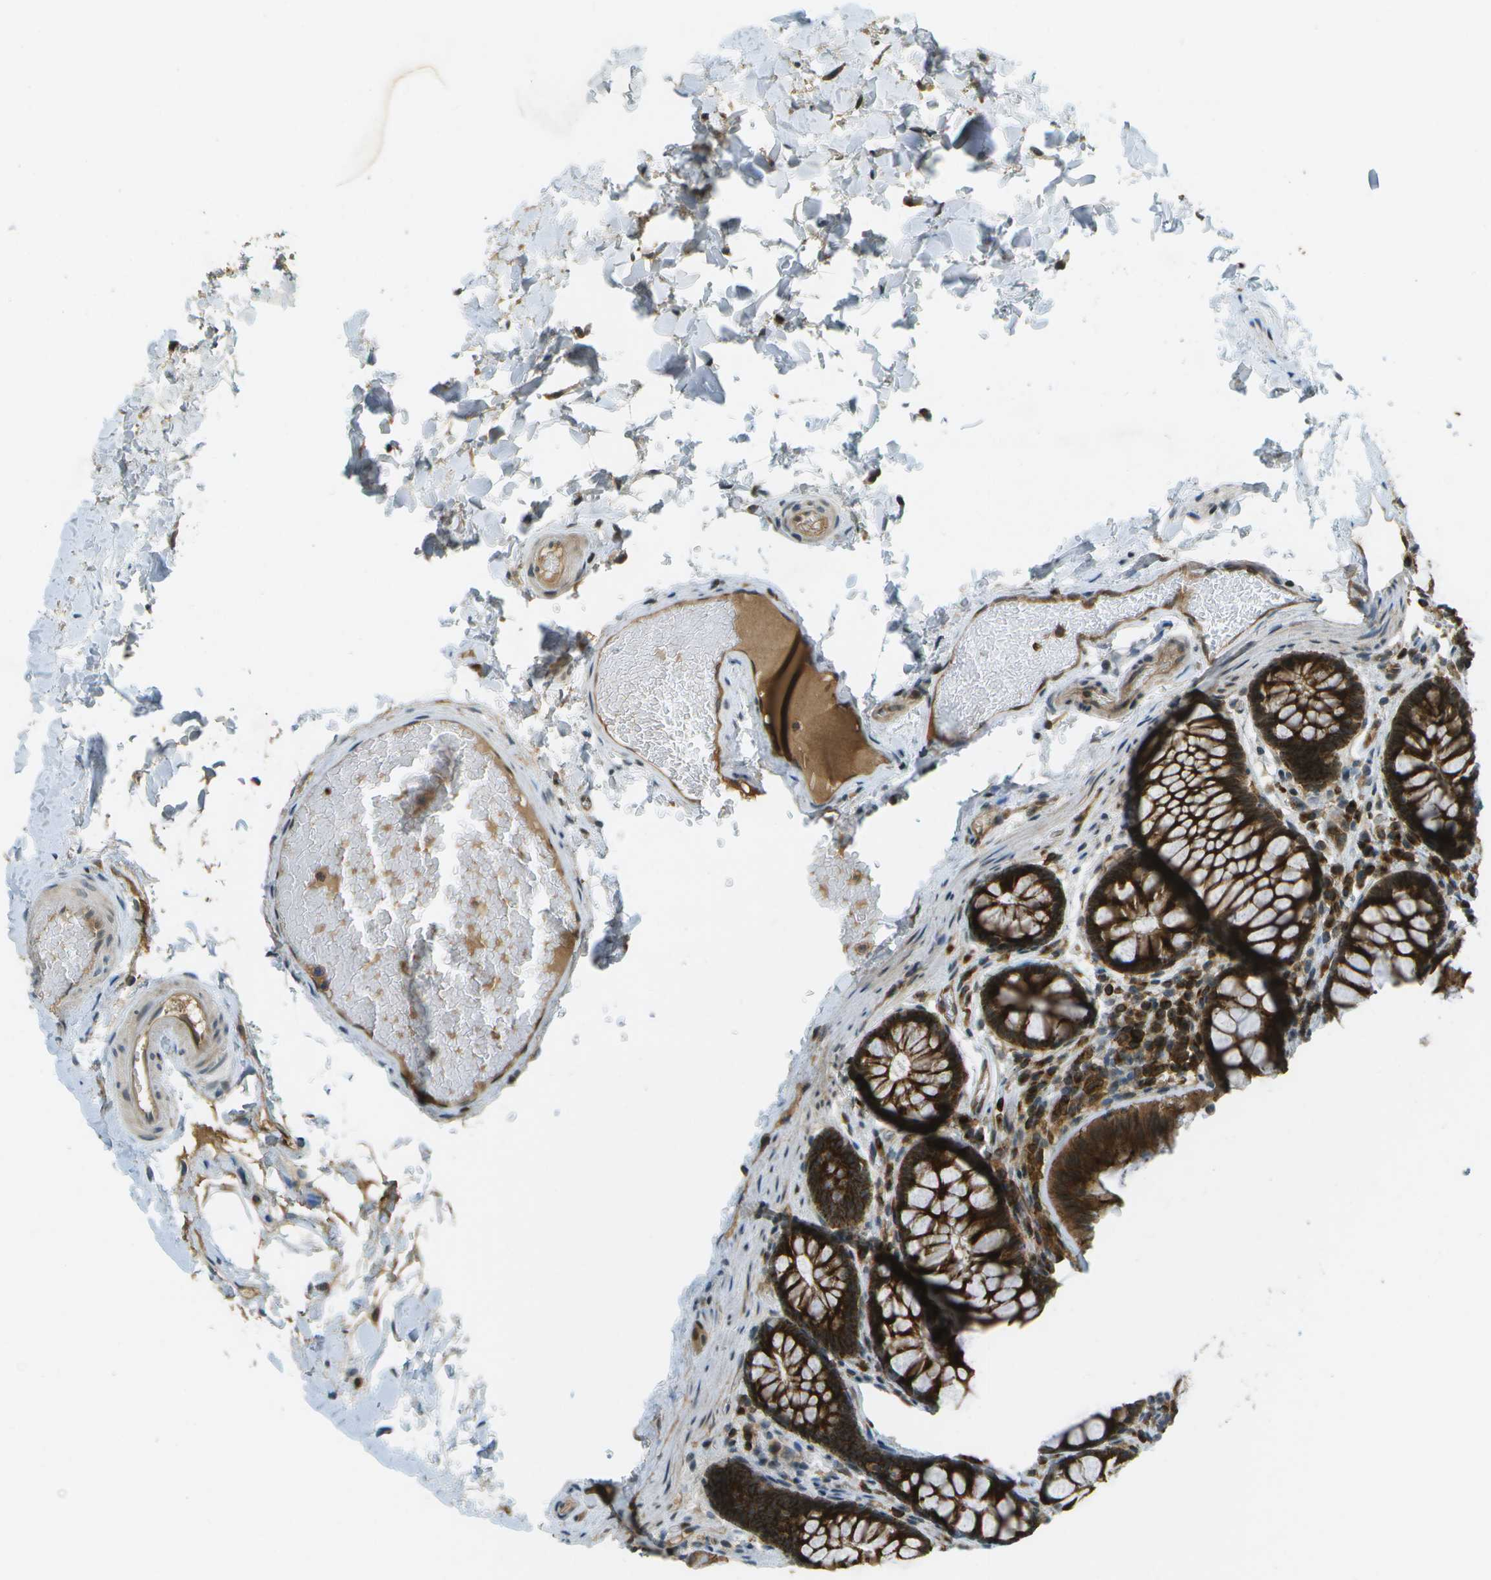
{"staining": {"intensity": "moderate", "quantity": "25%-75%", "location": "cytoplasmic/membranous"}, "tissue": "colon", "cell_type": "Endothelial cells", "image_type": "normal", "snomed": [{"axis": "morphology", "description": "Normal tissue, NOS"}, {"axis": "topography", "description": "Colon"}], "caption": "Immunohistochemical staining of unremarkable colon displays 25%-75% levels of moderate cytoplasmic/membranous protein expression in approximately 25%-75% of endothelial cells.", "gene": "TMTC1", "patient": {"sex": "female", "age": 56}}